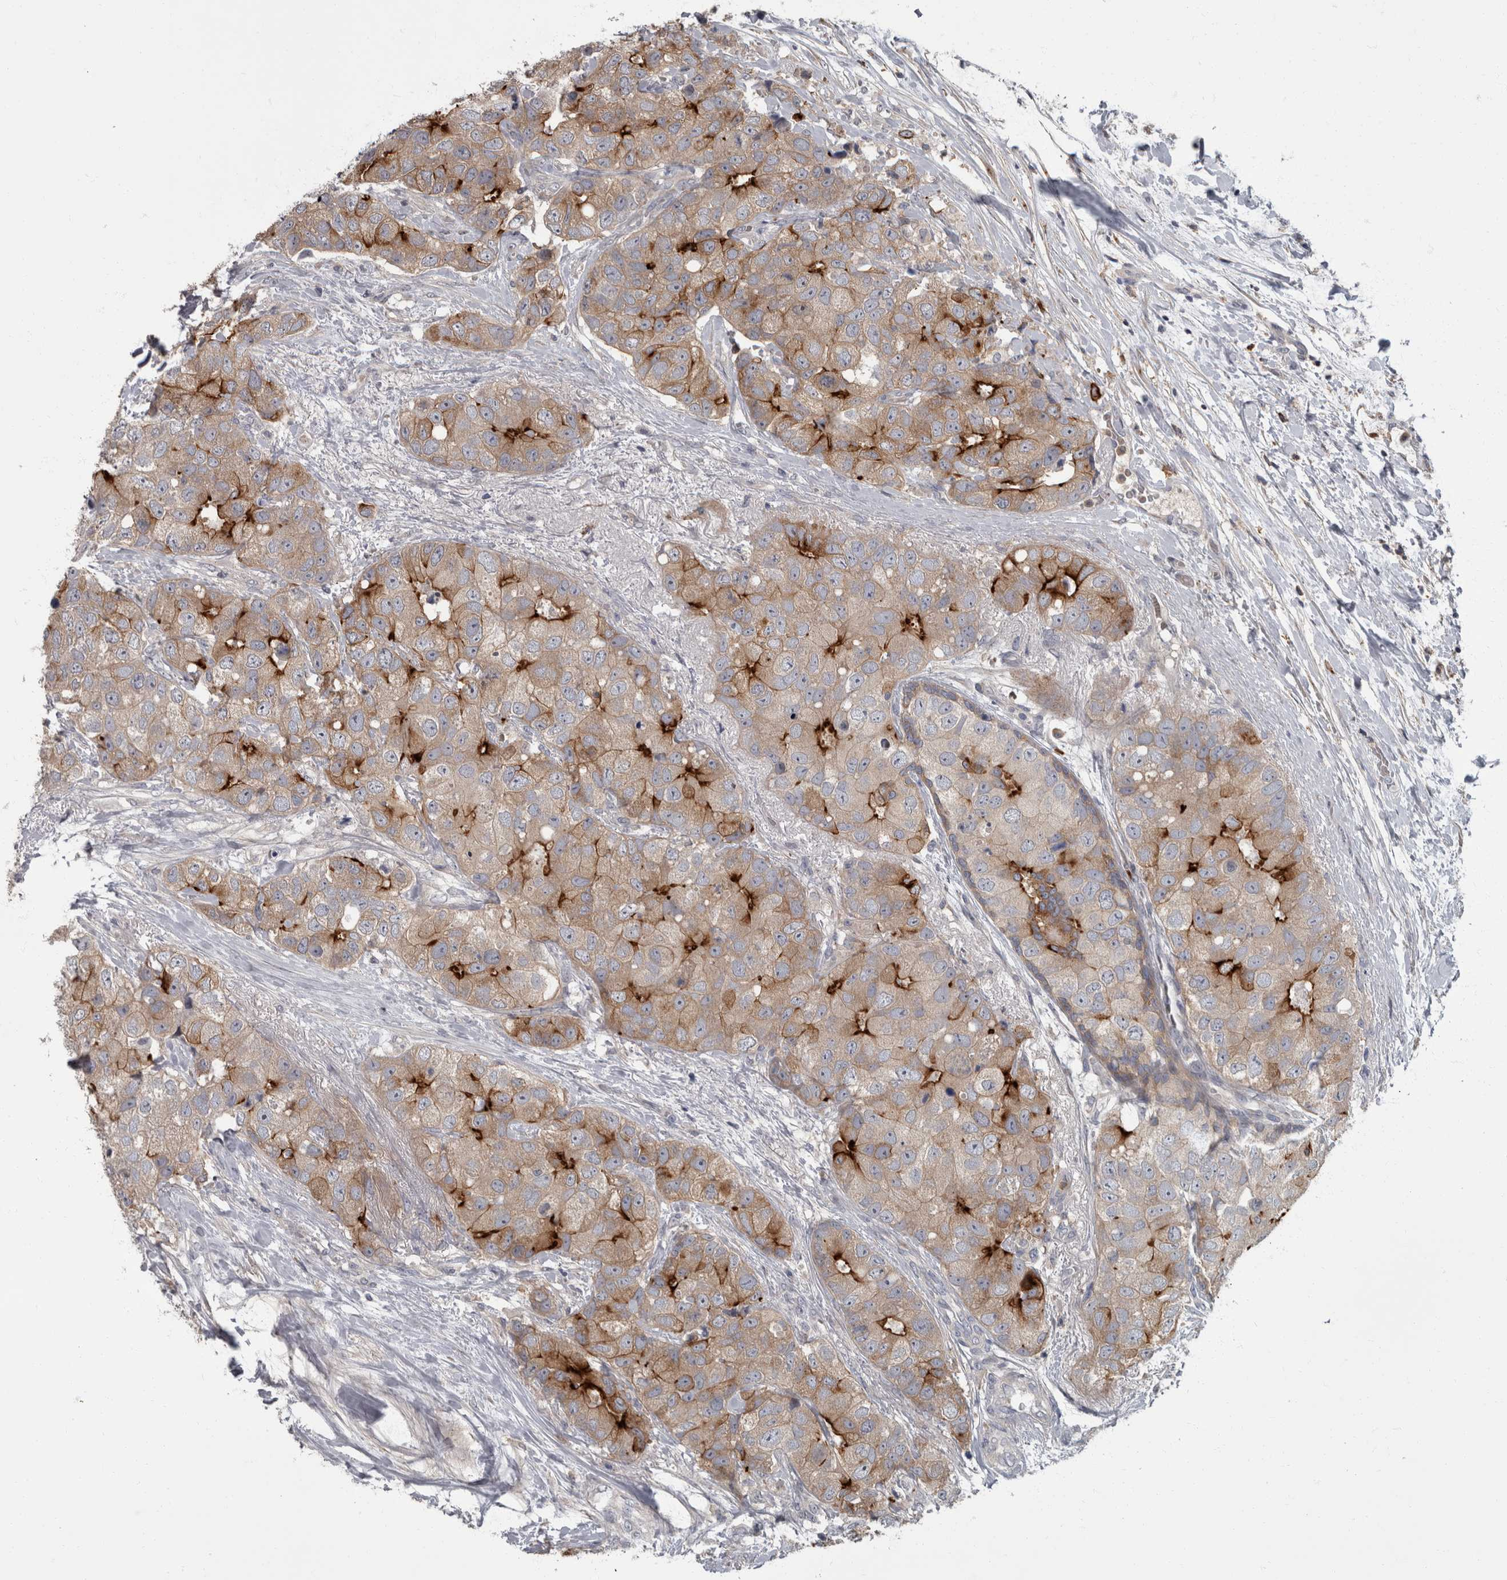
{"staining": {"intensity": "strong", "quantity": "25%-75%", "location": "cytoplasmic/membranous"}, "tissue": "breast cancer", "cell_type": "Tumor cells", "image_type": "cancer", "snomed": [{"axis": "morphology", "description": "Duct carcinoma"}, {"axis": "topography", "description": "Breast"}], "caption": "A high-resolution image shows immunohistochemistry (IHC) staining of breast cancer (infiltrating ductal carcinoma), which demonstrates strong cytoplasmic/membranous expression in approximately 25%-75% of tumor cells.", "gene": "CDC42BPG", "patient": {"sex": "female", "age": 62}}